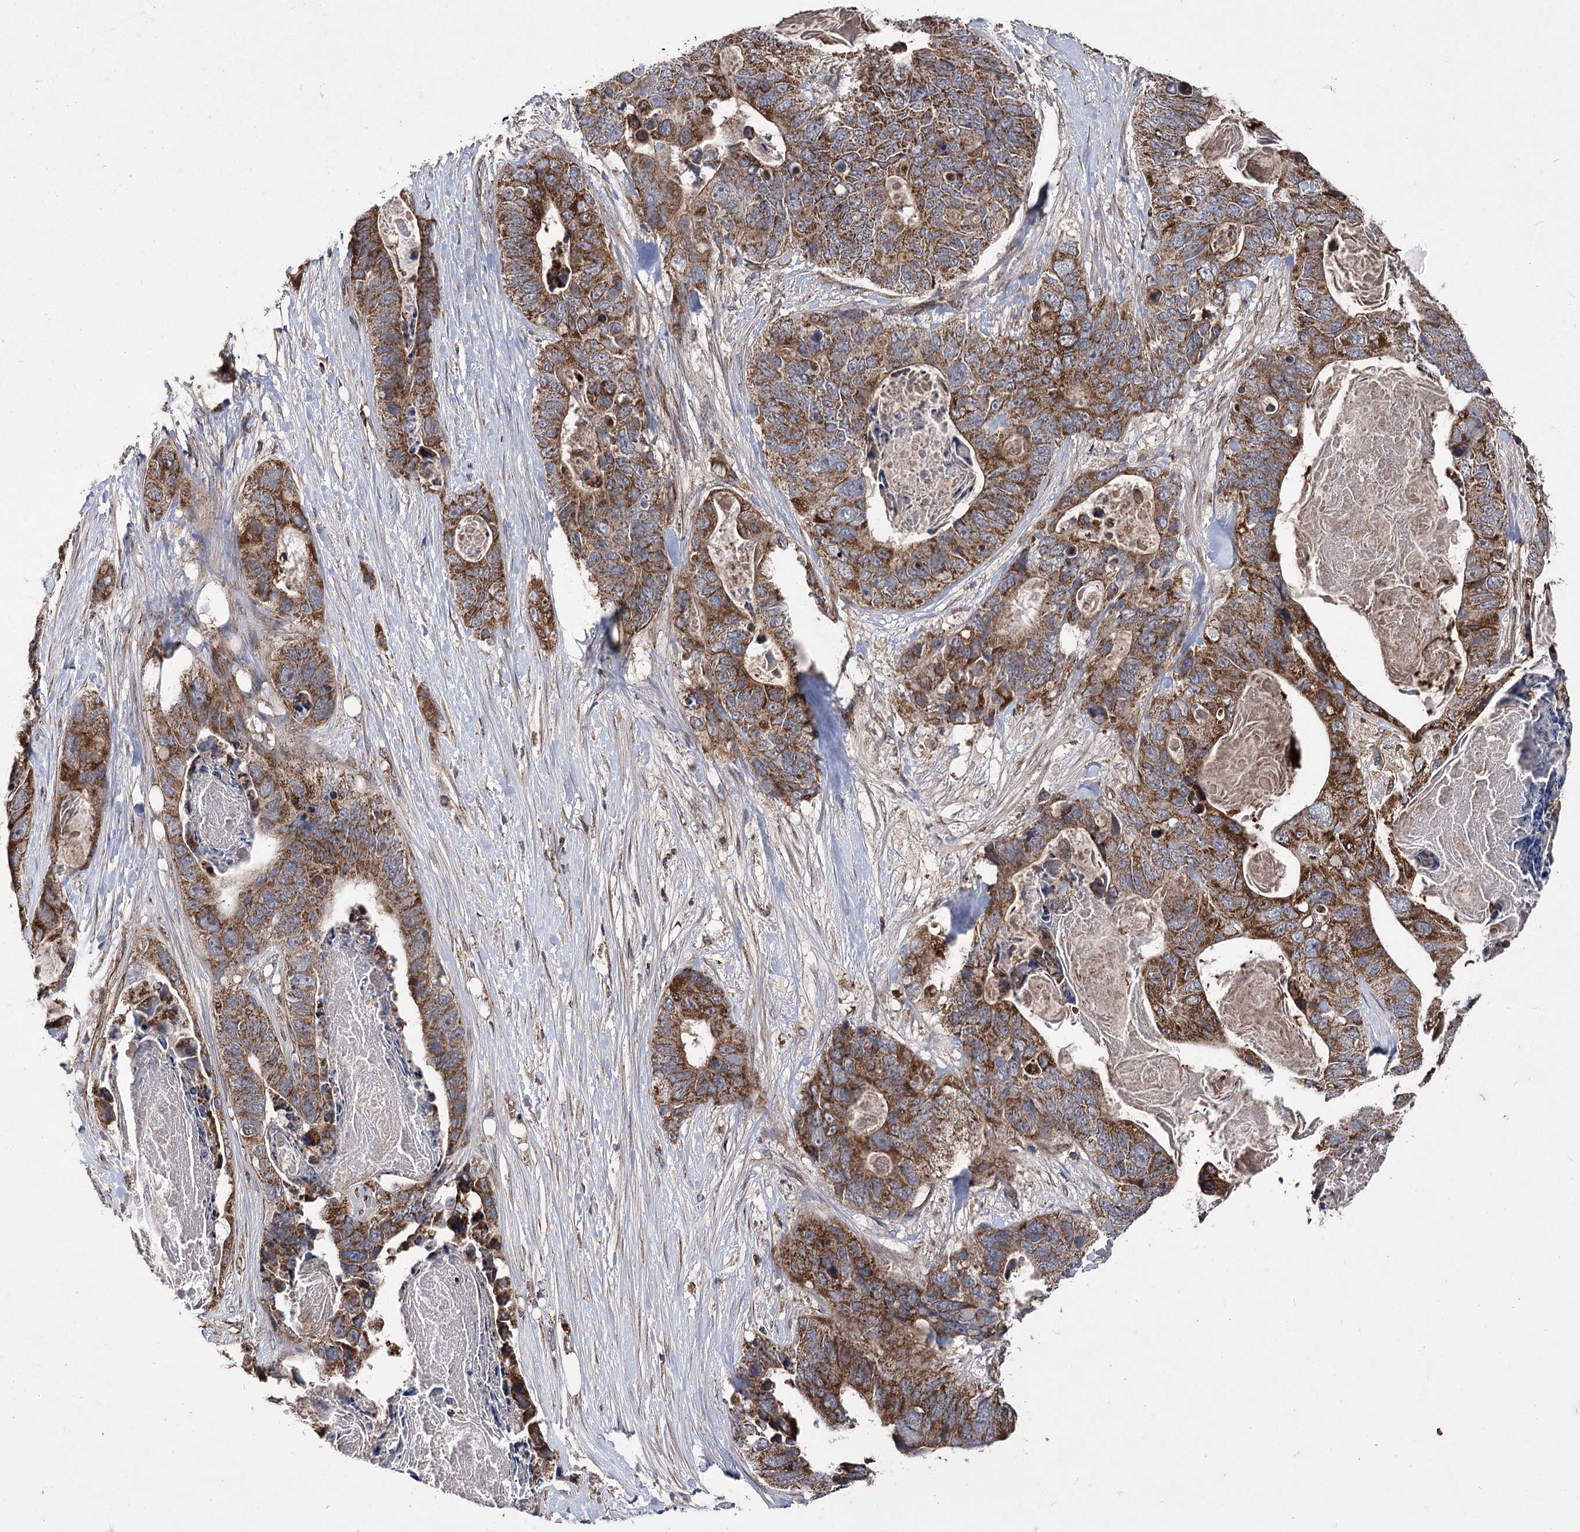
{"staining": {"intensity": "strong", "quantity": ">75%", "location": "cytoplasmic/membranous"}, "tissue": "stomach cancer", "cell_type": "Tumor cells", "image_type": "cancer", "snomed": [{"axis": "morphology", "description": "Adenocarcinoma, NOS"}, {"axis": "topography", "description": "Stomach"}], "caption": "Approximately >75% of tumor cells in stomach cancer reveal strong cytoplasmic/membranous protein expression as visualized by brown immunohistochemical staining.", "gene": "RASSF3", "patient": {"sex": "female", "age": 89}}